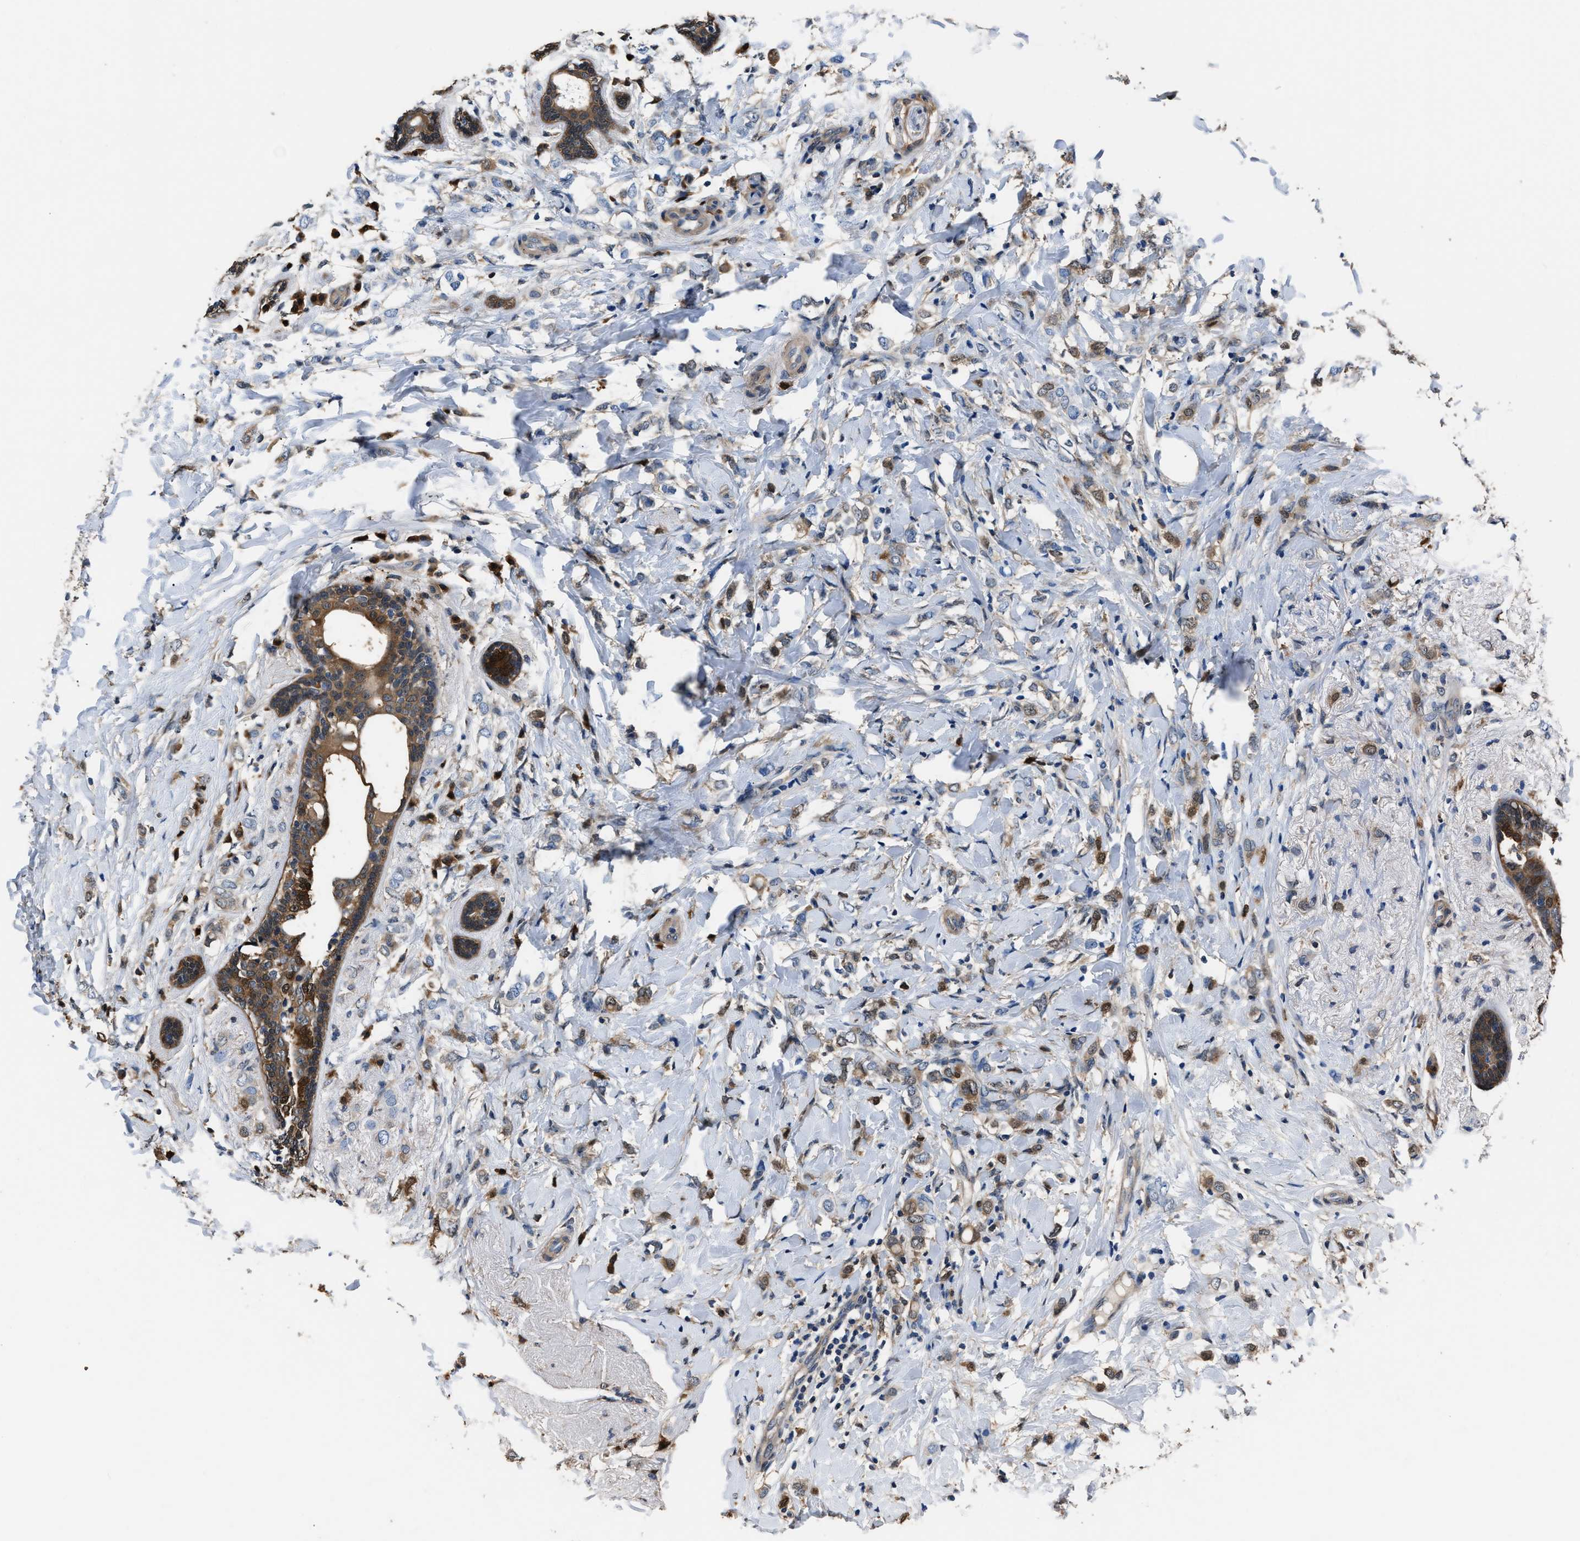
{"staining": {"intensity": "moderate", "quantity": "25%-75%", "location": "cytoplasmic/membranous"}, "tissue": "breast cancer", "cell_type": "Tumor cells", "image_type": "cancer", "snomed": [{"axis": "morphology", "description": "Normal tissue, NOS"}, {"axis": "morphology", "description": "Lobular carcinoma"}, {"axis": "topography", "description": "Breast"}], "caption": "Immunohistochemistry of human breast cancer (lobular carcinoma) shows medium levels of moderate cytoplasmic/membranous expression in approximately 25%-75% of tumor cells.", "gene": "GSTP1", "patient": {"sex": "female", "age": 47}}